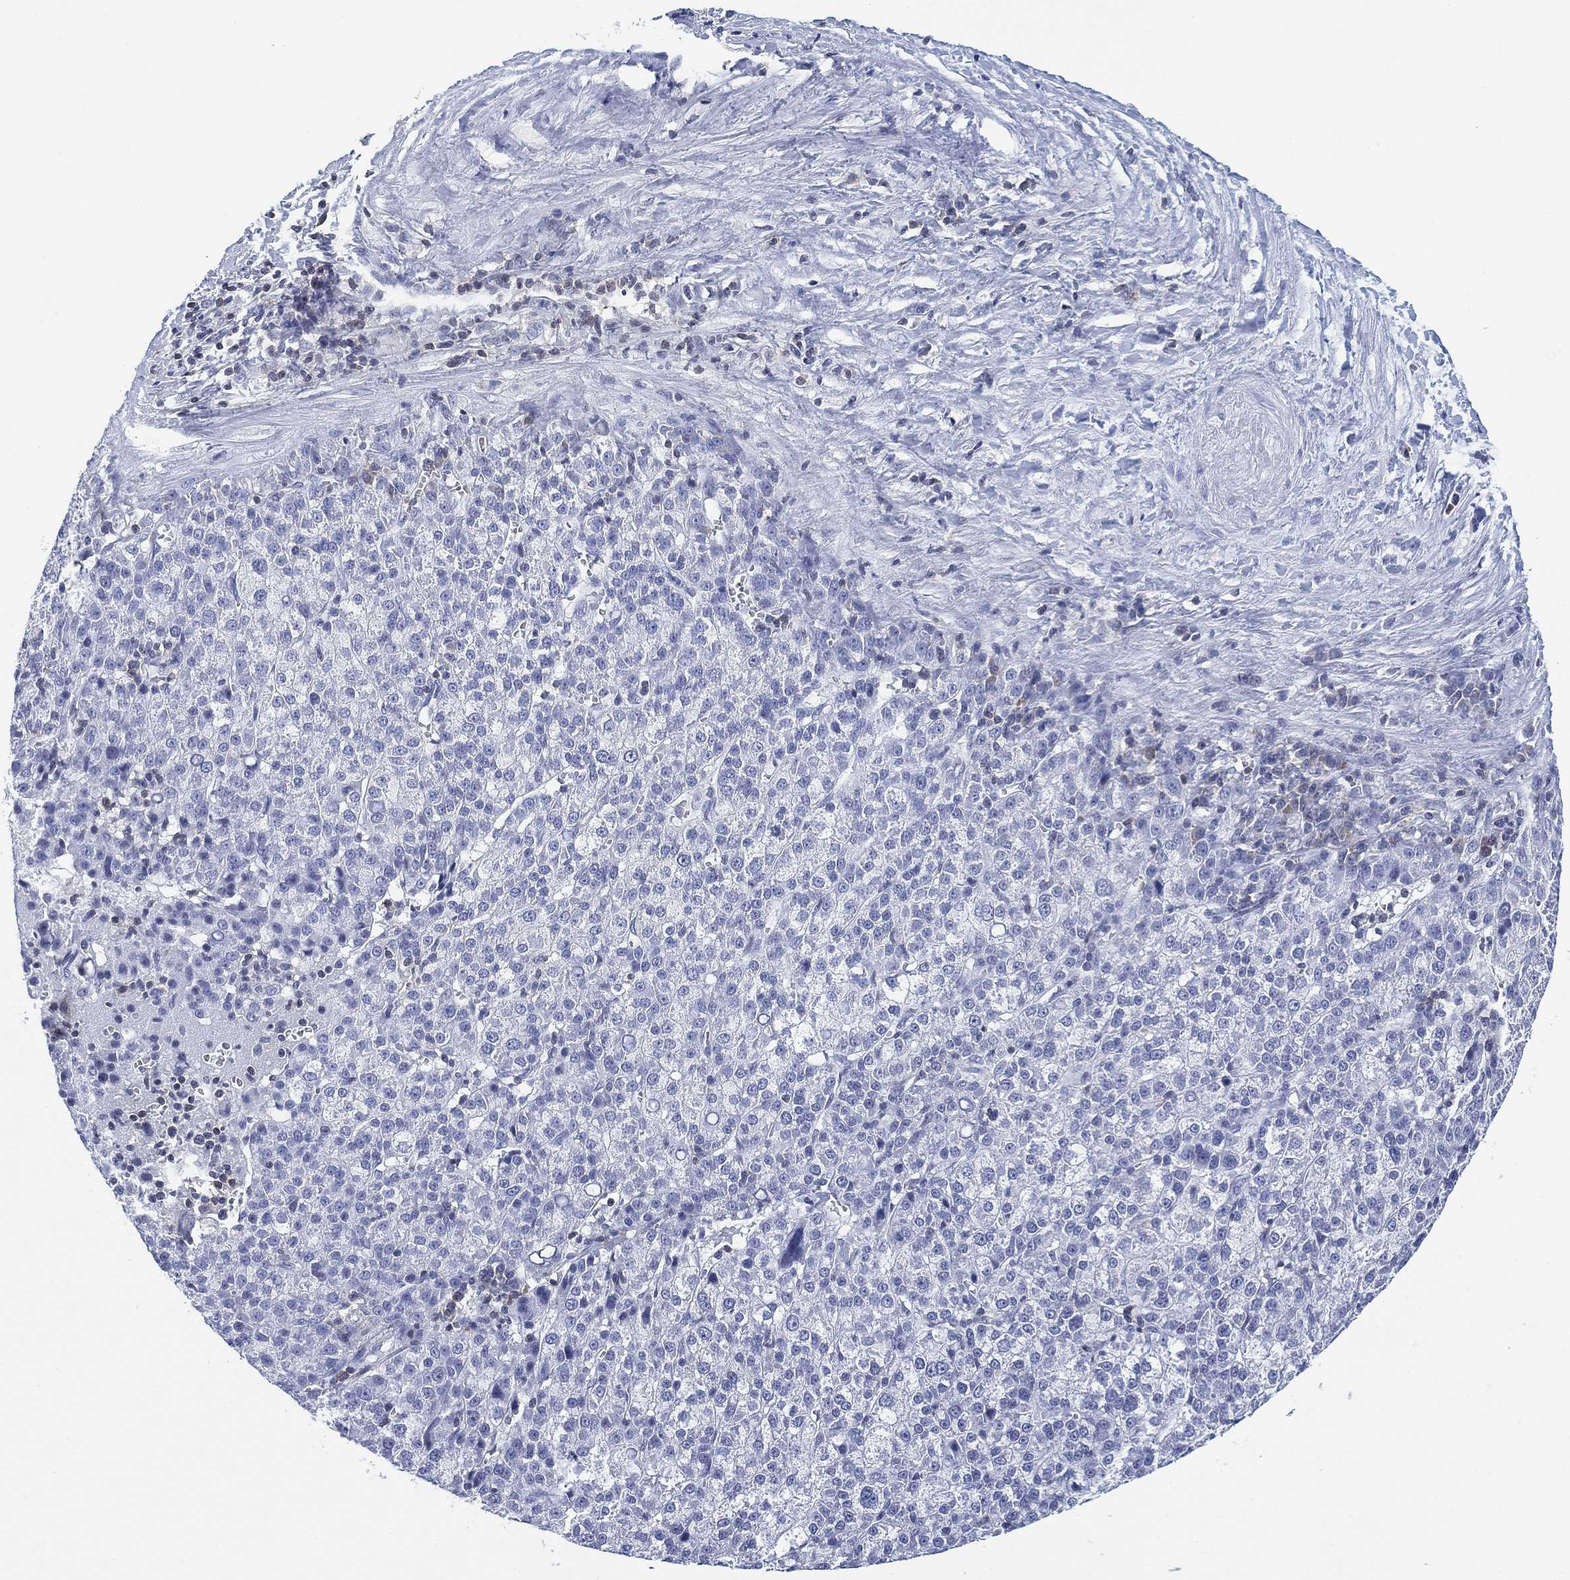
{"staining": {"intensity": "negative", "quantity": "none", "location": "none"}, "tissue": "liver cancer", "cell_type": "Tumor cells", "image_type": "cancer", "snomed": [{"axis": "morphology", "description": "Carcinoma, Hepatocellular, NOS"}, {"axis": "topography", "description": "Liver"}], "caption": "Immunohistochemical staining of liver cancer (hepatocellular carcinoma) shows no significant positivity in tumor cells.", "gene": "FYB1", "patient": {"sex": "female", "age": 60}}